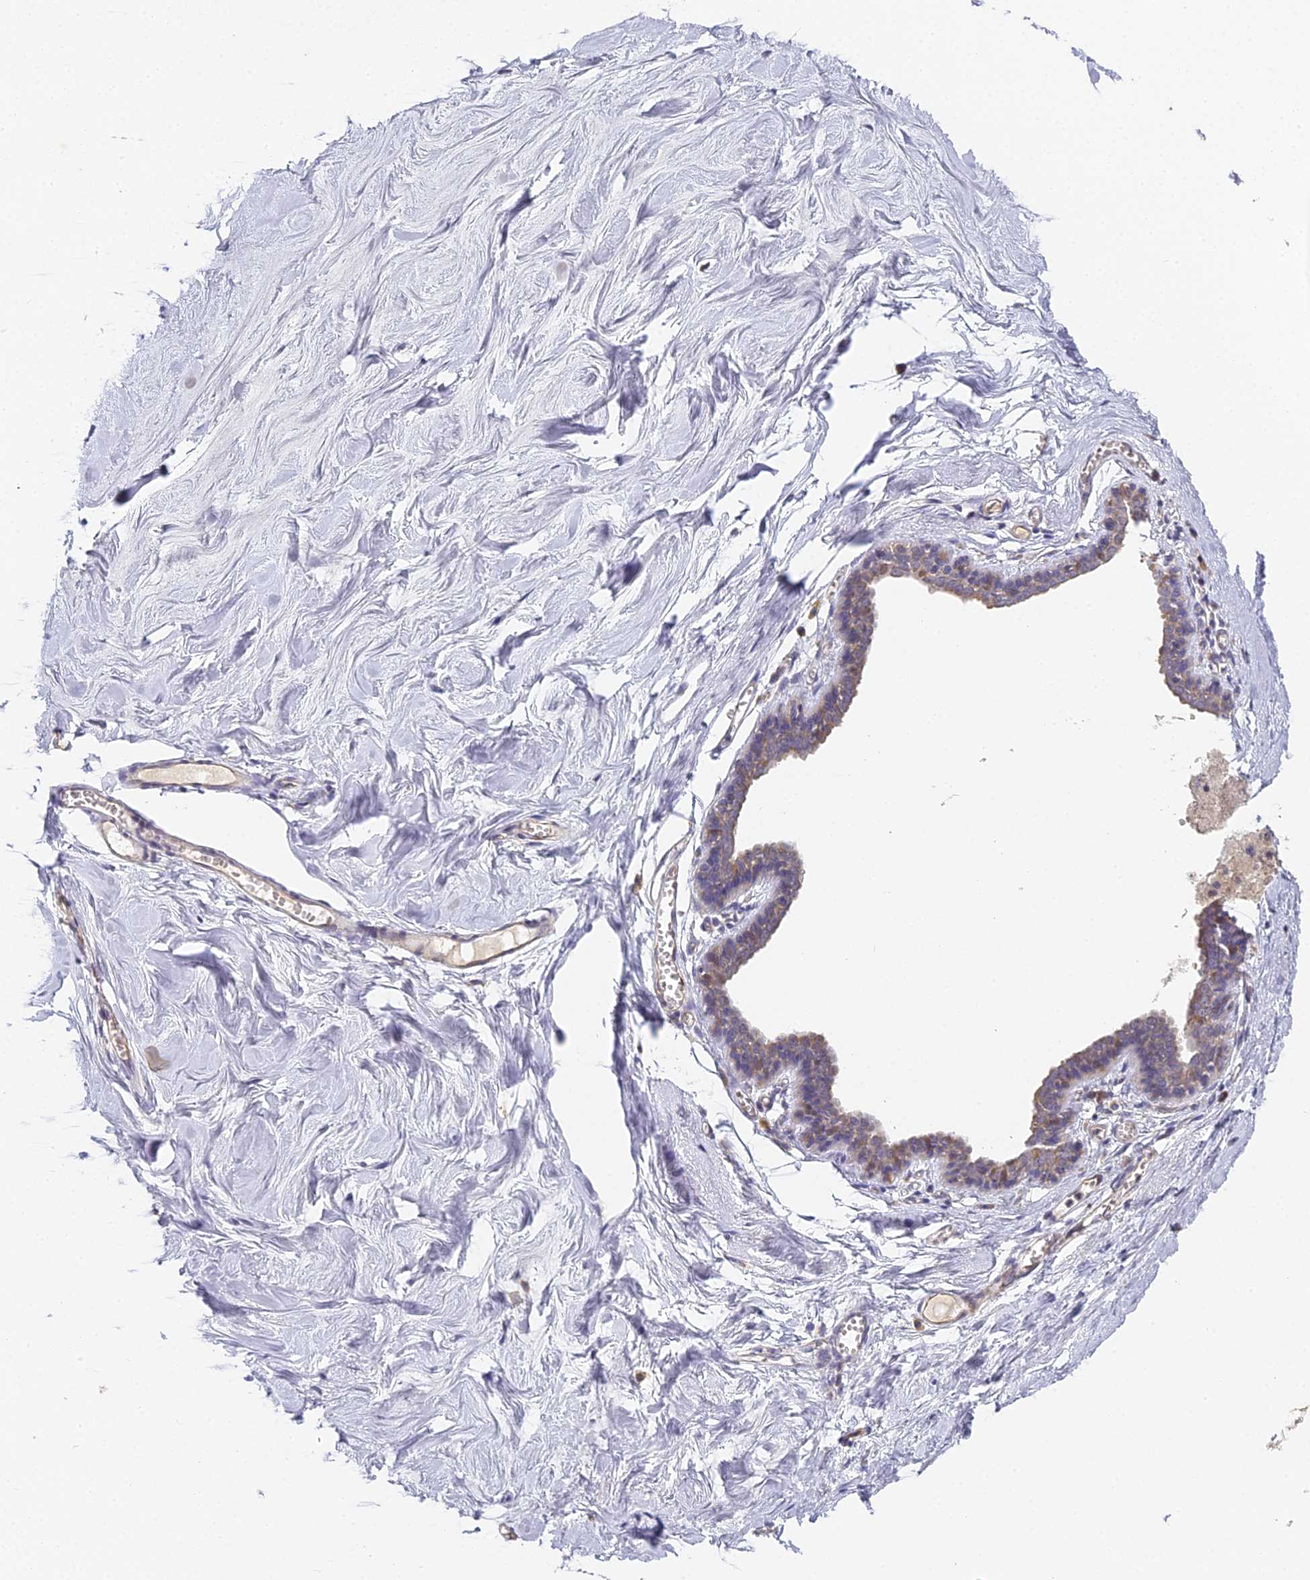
{"staining": {"intensity": "negative", "quantity": "none", "location": "none"}, "tissue": "breast", "cell_type": "Adipocytes", "image_type": "normal", "snomed": [{"axis": "morphology", "description": "Normal tissue, NOS"}, {"axis": "topography", "description": "Breast"}], "caption": "Immunohistochemical staining of benign human breast displays no significant staining in adipocytes. (DAB (3,3'-diaminobenzidine) immunohistochemistry (IHC) visualized using brightfield microscopy, high magnification).", "gene": "DNAAF10", "patient": {"sex": "female", "age": 27}}